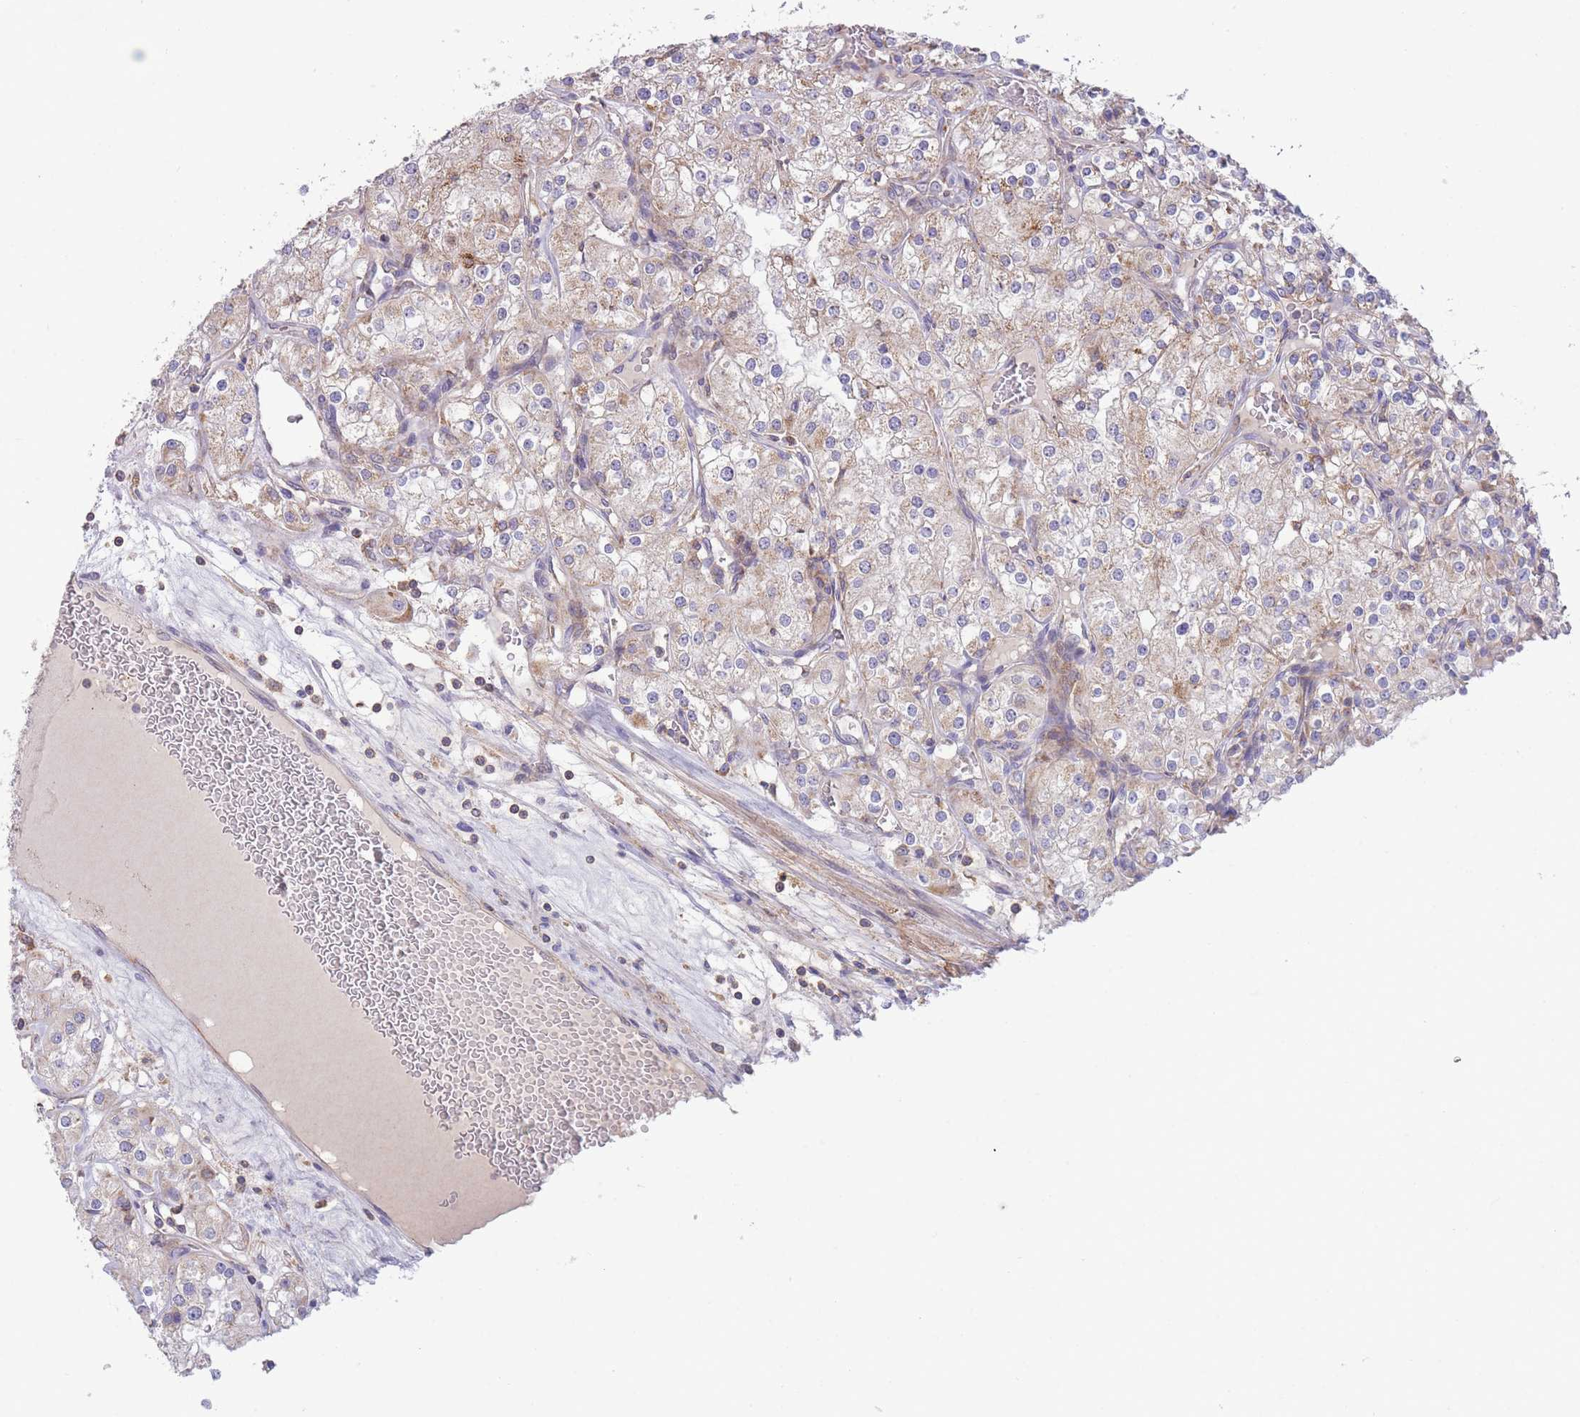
{"staining": {"intensity": "moderate", "quantity": "<25%", "location": "cytoplasmic/membranous"}, "tissue": "renal cancer", "cell_type": "Tumor cells", "image_type": "cancer", "snomed": [{"axis": "morphology", "description": "Adenocarcinoma, NOS"}, {"axis": "topography", "description": "Kidney"}], "caption": "This histopathology image displays adenocarcinoma (renal) stained with IHC to label a protein in brown. The cytoplasmic/membranous of tumor cells show moderate positivity for the protein. Nuclei are counter-stained blue.", "gene": "SLC25A42", "patient": {"sex": "male", "age": 77}}